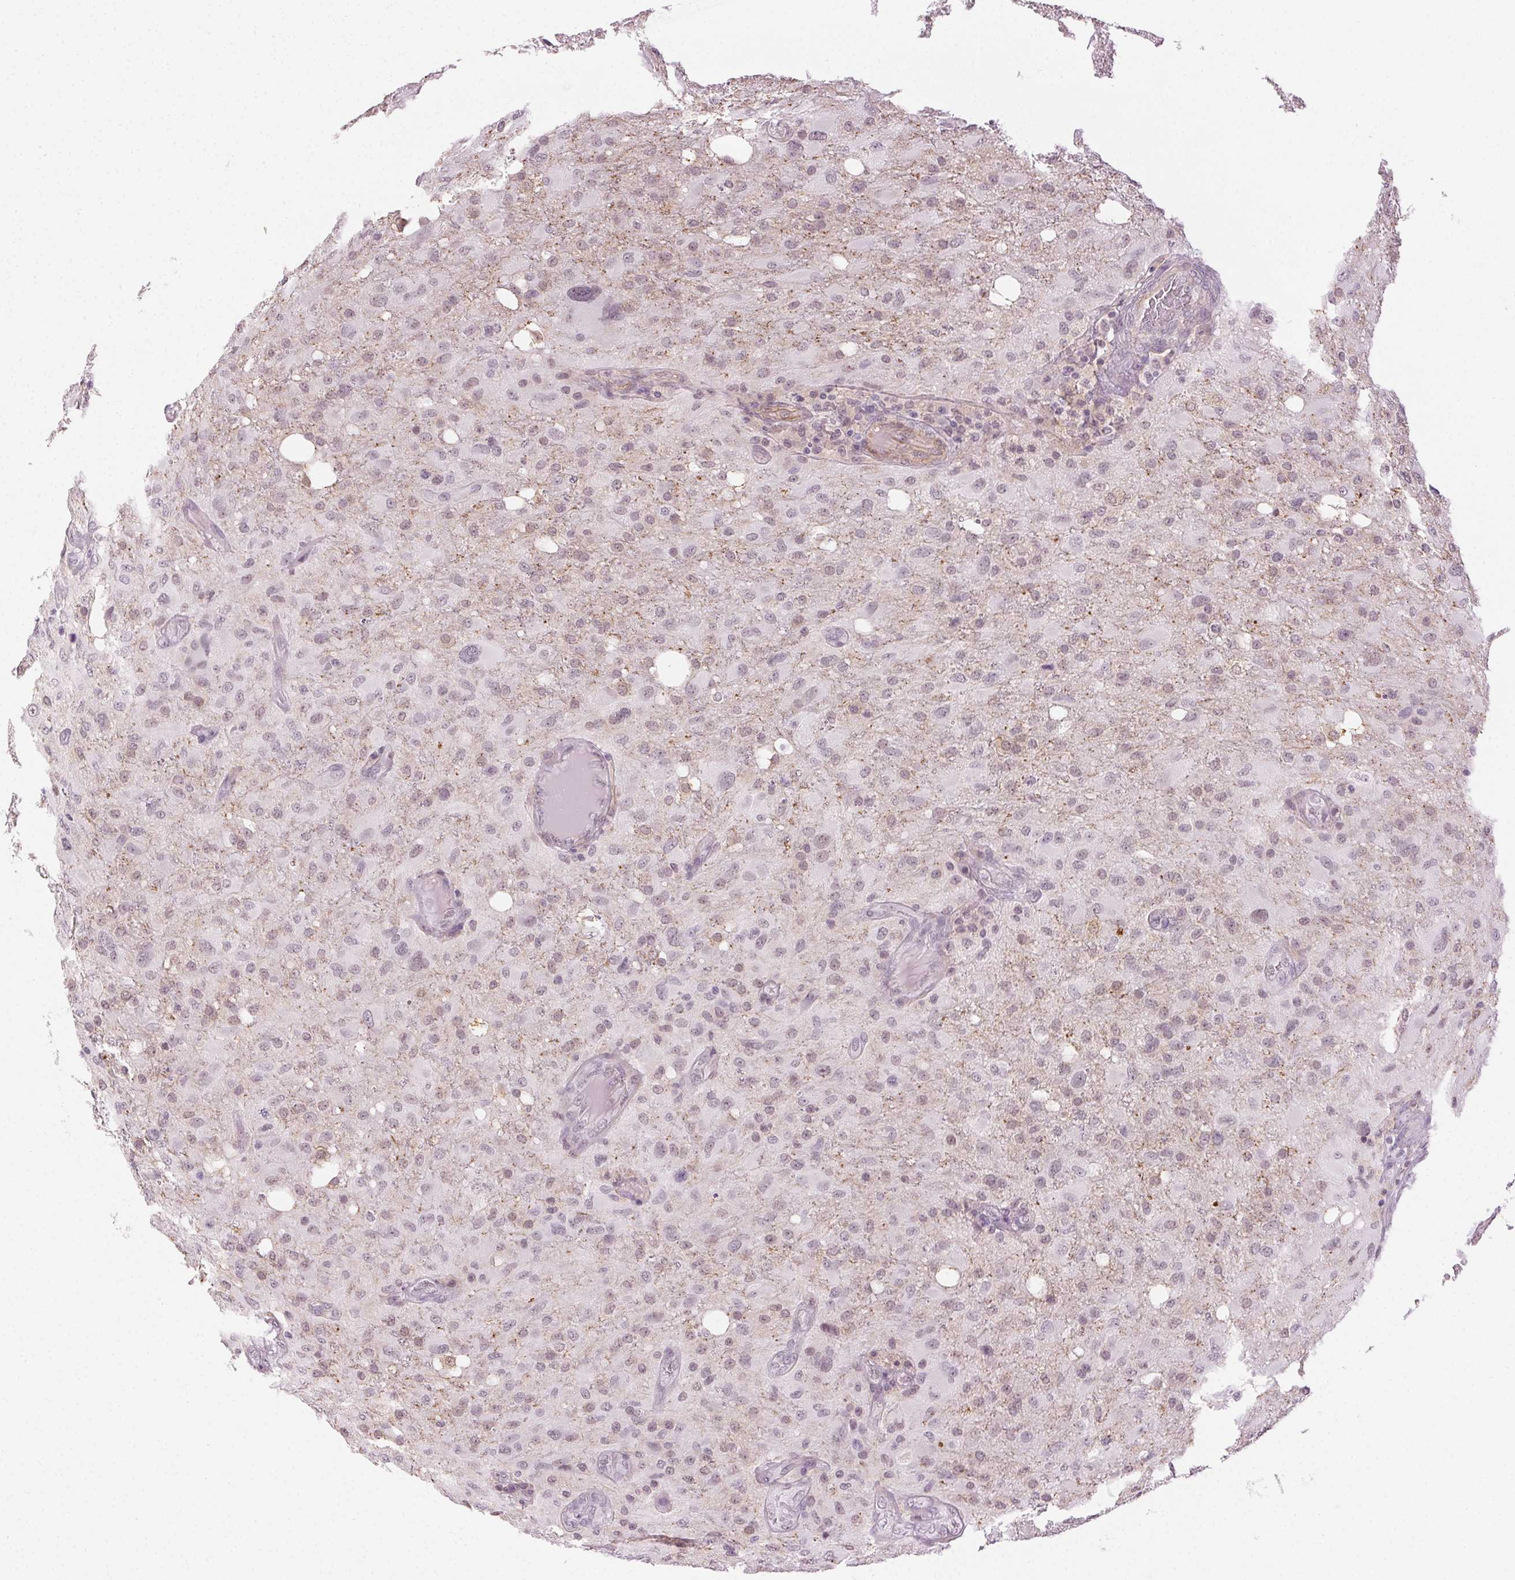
{"staining": {"intensity": "negative", "quantity": "none", "location": "none"}, "tissue": "glioma", "cell_type": "Tumor cells", "image_type": "cancer", "snomed": [{"axis": "morphology", "description": "Glioma, malignant, High grade"}, {"axis": "topography", "description": "Brain"}], "caption": "The micrograph exhibits no staining of tumor cells in malignant glioma (high-grade).", "gene": "AIF1L", "patient": {"sex": "male", "age": 53}}